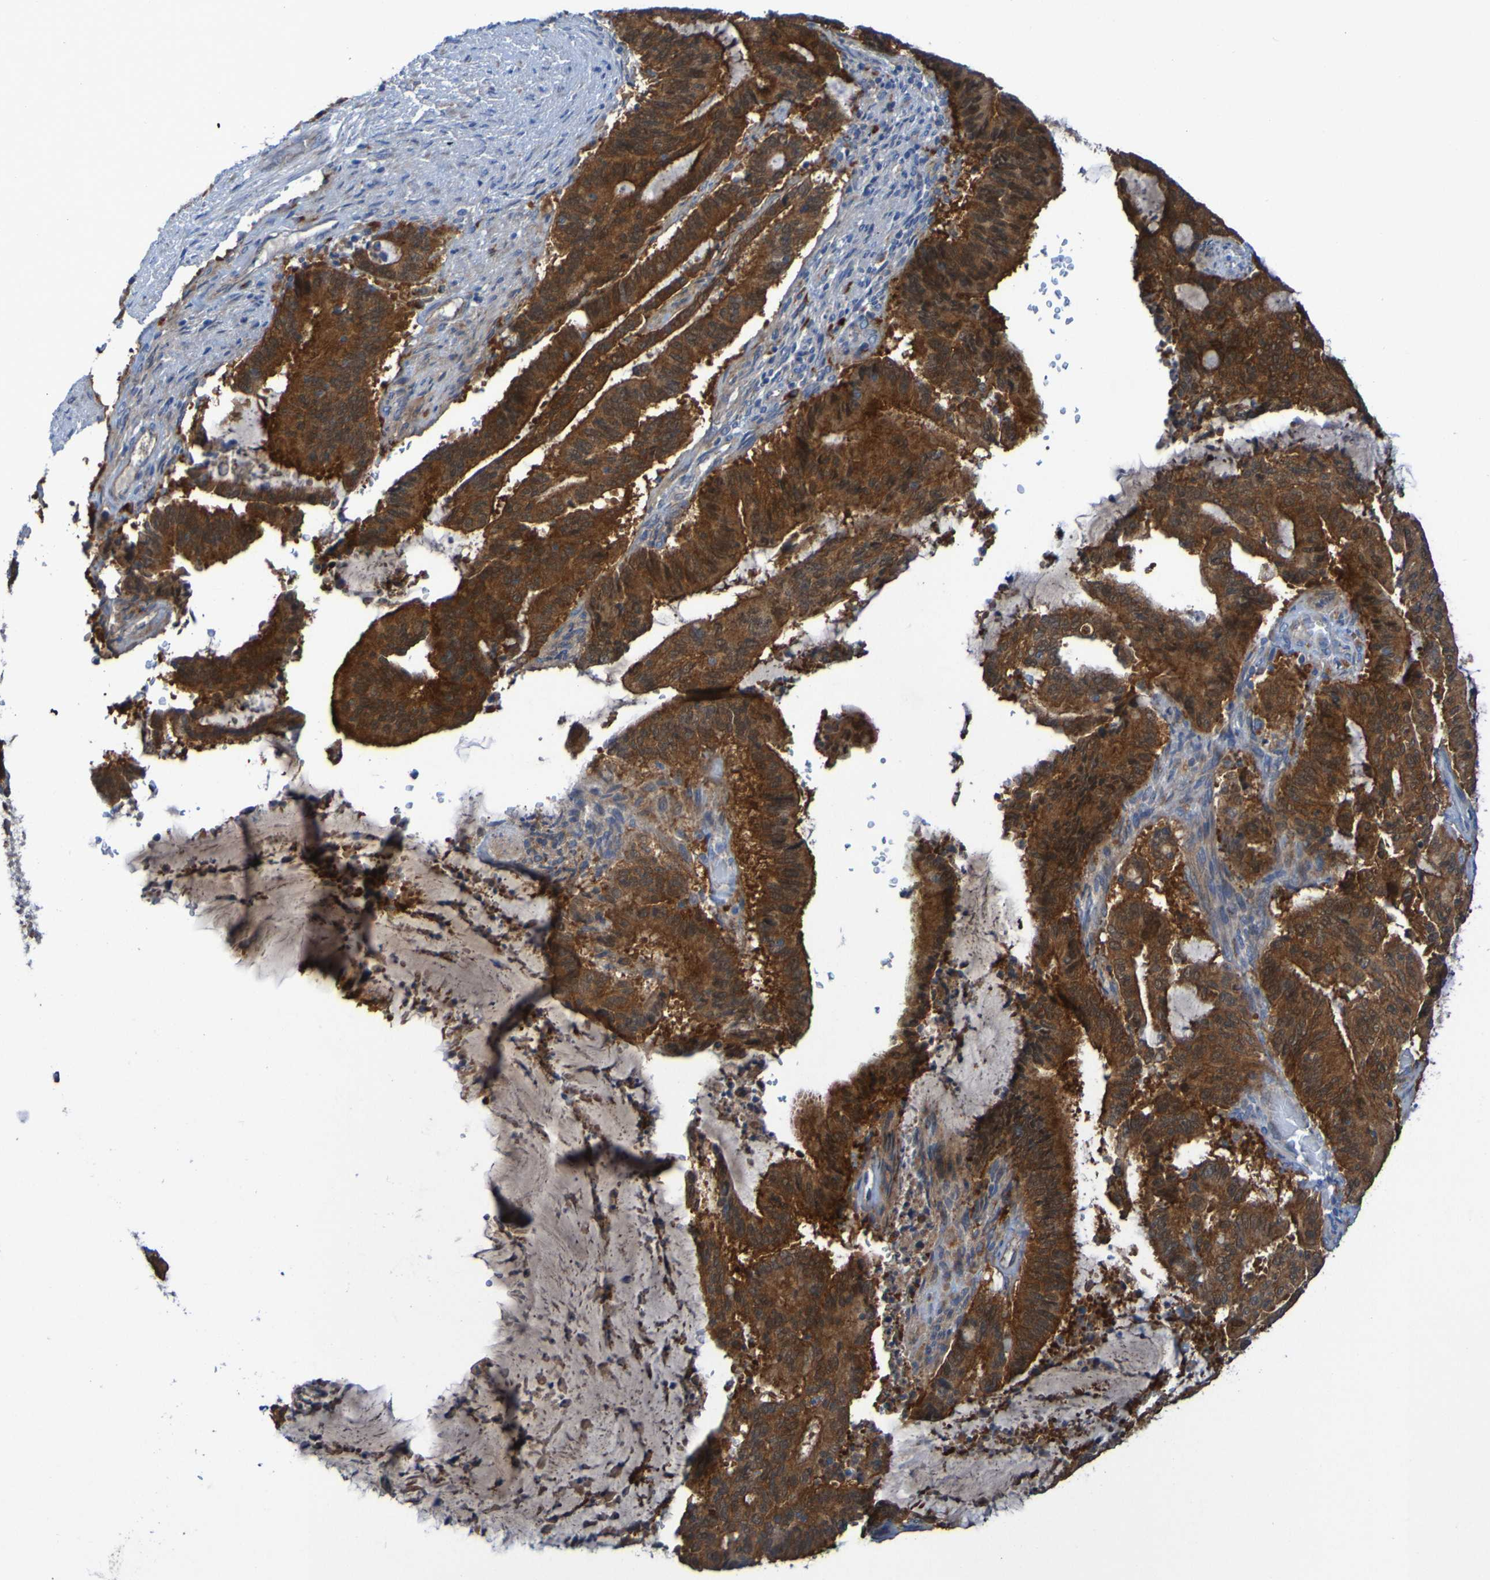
{"staining": {"intensity": "strong", "quantity": ">75%", "location": "cytoplasmic/membranous"}, "tissue": "liver cancer", "cell_type": "Tumor cells", "image_type": "cancer", "snomed": [{"axis": "morphology", "description": "Cholangiocarcinoma"}, {"axis": "topography", "description": "Liver"}], "caption": "The image demonstrates immunohistochemical staining of liver cancer (cholangiocarcinoma). There is strong cytoplasmic/membranous staining is present in approximately >75% of tumor cells.", "gene": "ARHGEF16", "patient": {"sex": "female", "age": 73}}